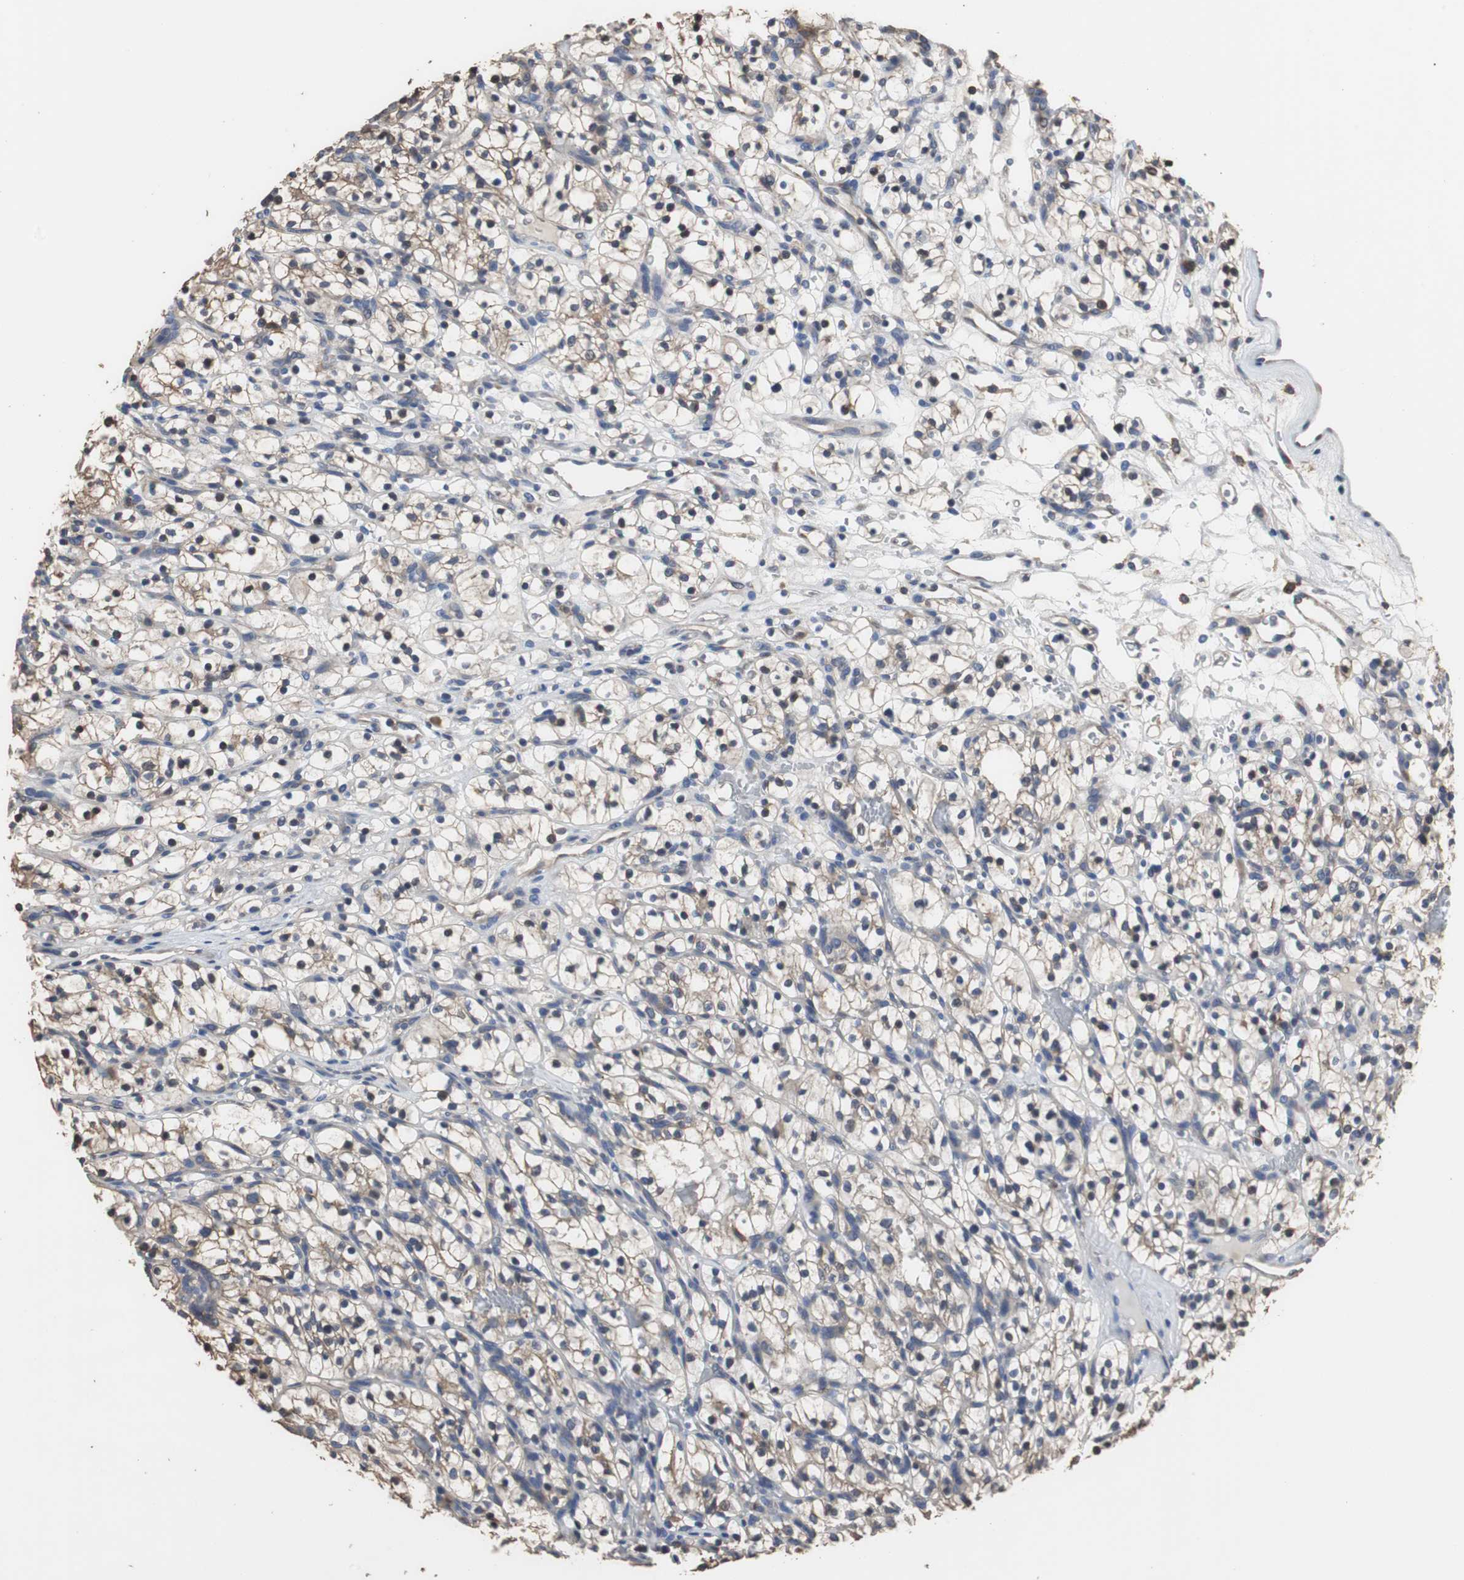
{"staining": {"intensity": "weak", "quantity": "<25%", "location": "cytoplasmic/membranous"}, "tissue": "renal cancer", "cell_type": "Tumor cells", "image_type": "cancer", "snomed": [{"axis": "morphology", "description": "Adenocarcinoma, NOS"}, {"axis": "topography", "description": "Kidney"}], "caption": "Protein analysis of renal adenocarcinoma displays no significant positivity in tumor cells.", "gene": "SCIMP", "patient": {"sex": "female", "age": 57}}